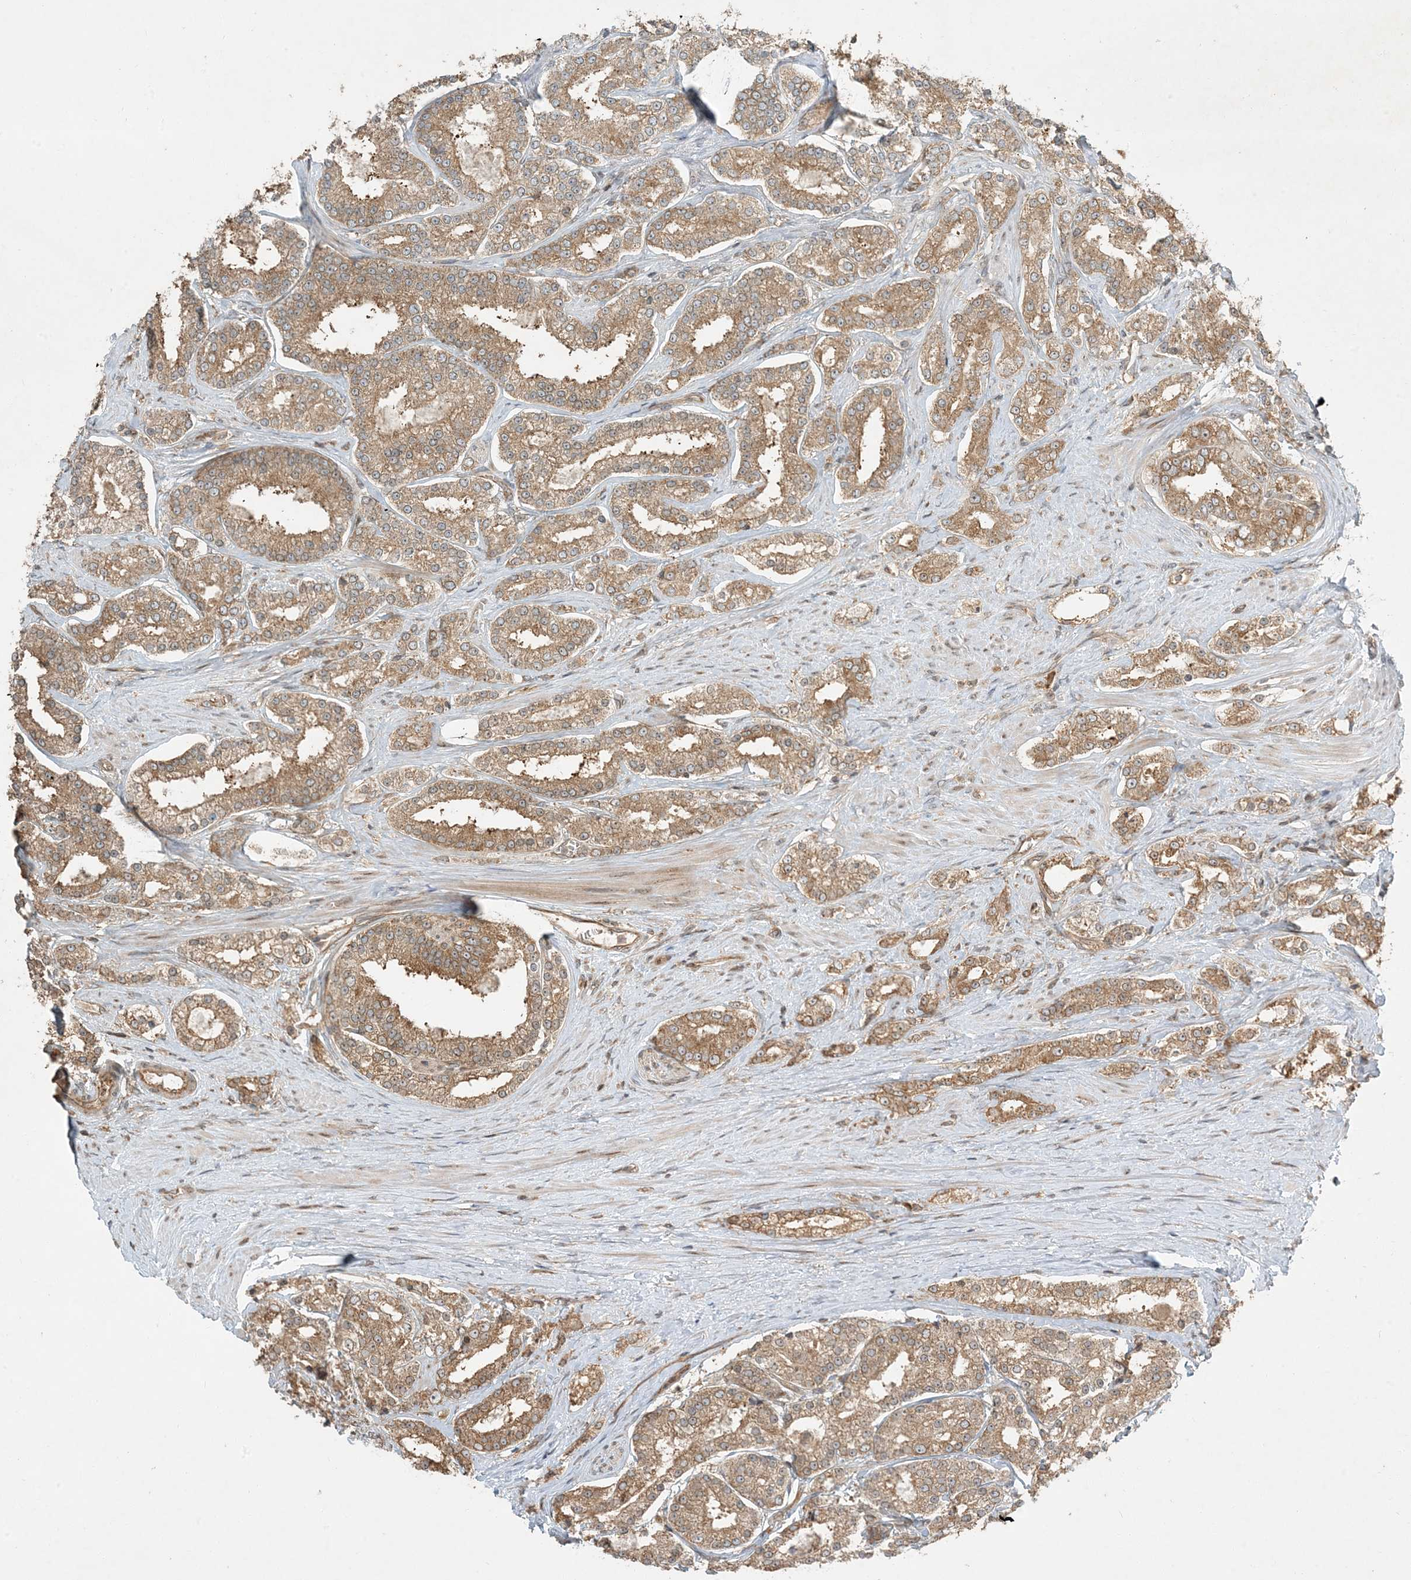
{"staining": {"intensity": "moderate", "quantity": ">75%", "location": "cytoplasmic/membranous"}, "tissue": "prostate cancer", "cell_type": "Tumor cells", "image_type": "cancer", "snomed": [{"axis": "morphology", "description": "Normal tissue, NOS"}, {"axis": "morphology", "description": "Adenocarcinoma, High grade"}, {"axis": "topography", "description": "Prostate"}], "caption": "Immunohistochemical staining of prostate cancer reveals medium levels of moderate cytoplasmic/membranous expression in about >75% of tumor cells. (DAB (3,3'-diaminobenzidine) IHC, brown staining for protein, blue staining for nuclei).", "gene": "COMMD8", "patient": {"sex": "male", "age": 83}}